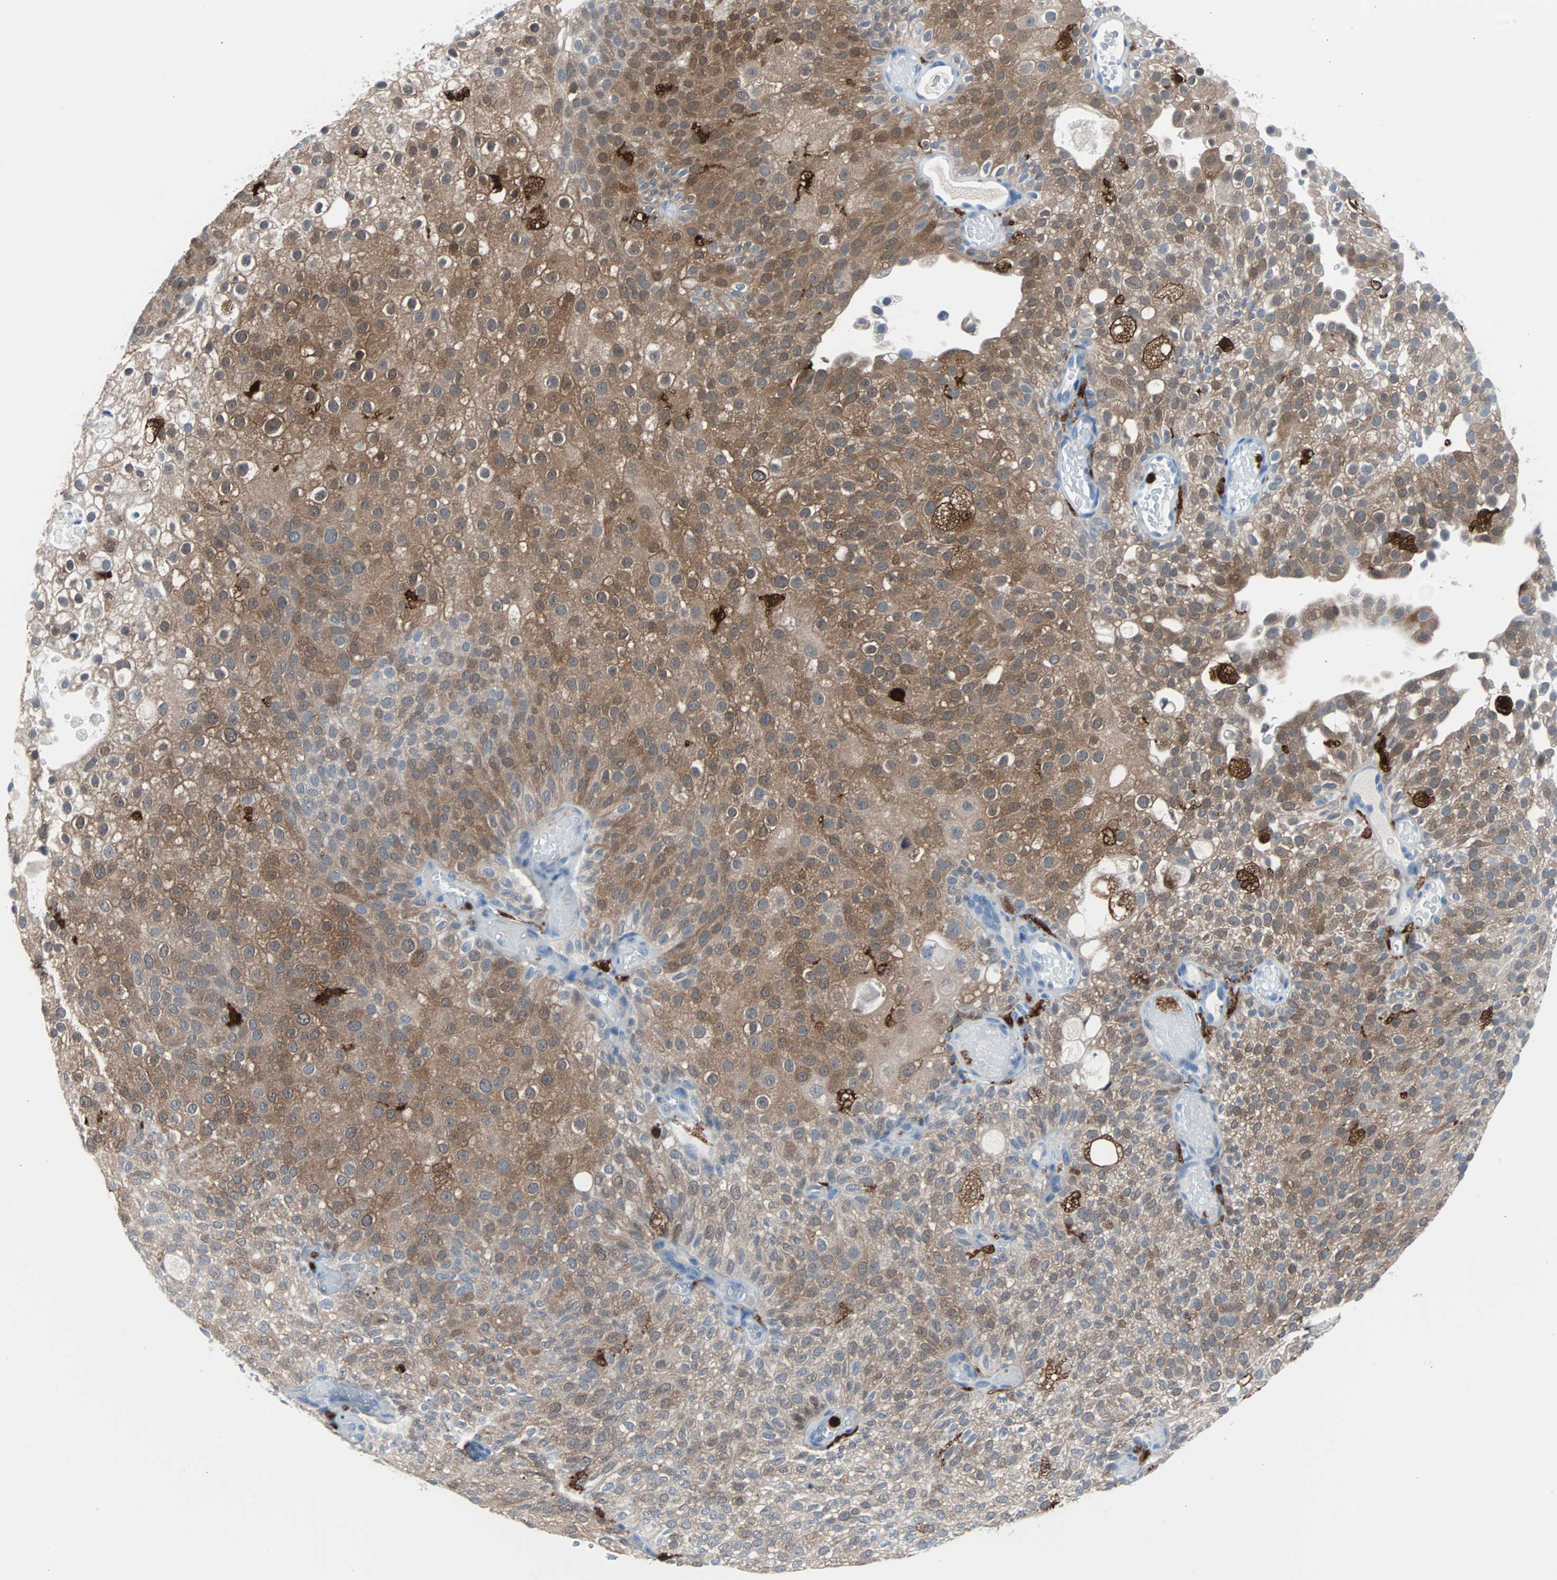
{"staining": {"intensity": "moderate", "quantity": "25%-75%", "location": "cytoplasmic/membranous"}, "tissue": "urothelial cancer", "cell_type": "Tumor cells", "image_type": "cancer", "snomed": [{"axis": "morphology", "description": "Urothelial carcinoma, Low grade"}, {"axis": "topography", "description": "Urinary bladder"}], "caption": "DAB (3,3'-diaminobenzidine) immunohistochemical staining of urothelial cancer reveals moderate cytoplasmic/membranous protein expression in approximately 25%-75% of tumor cells.", "gene": "SYK", "patient": {"sex": "male", "age": 78}}